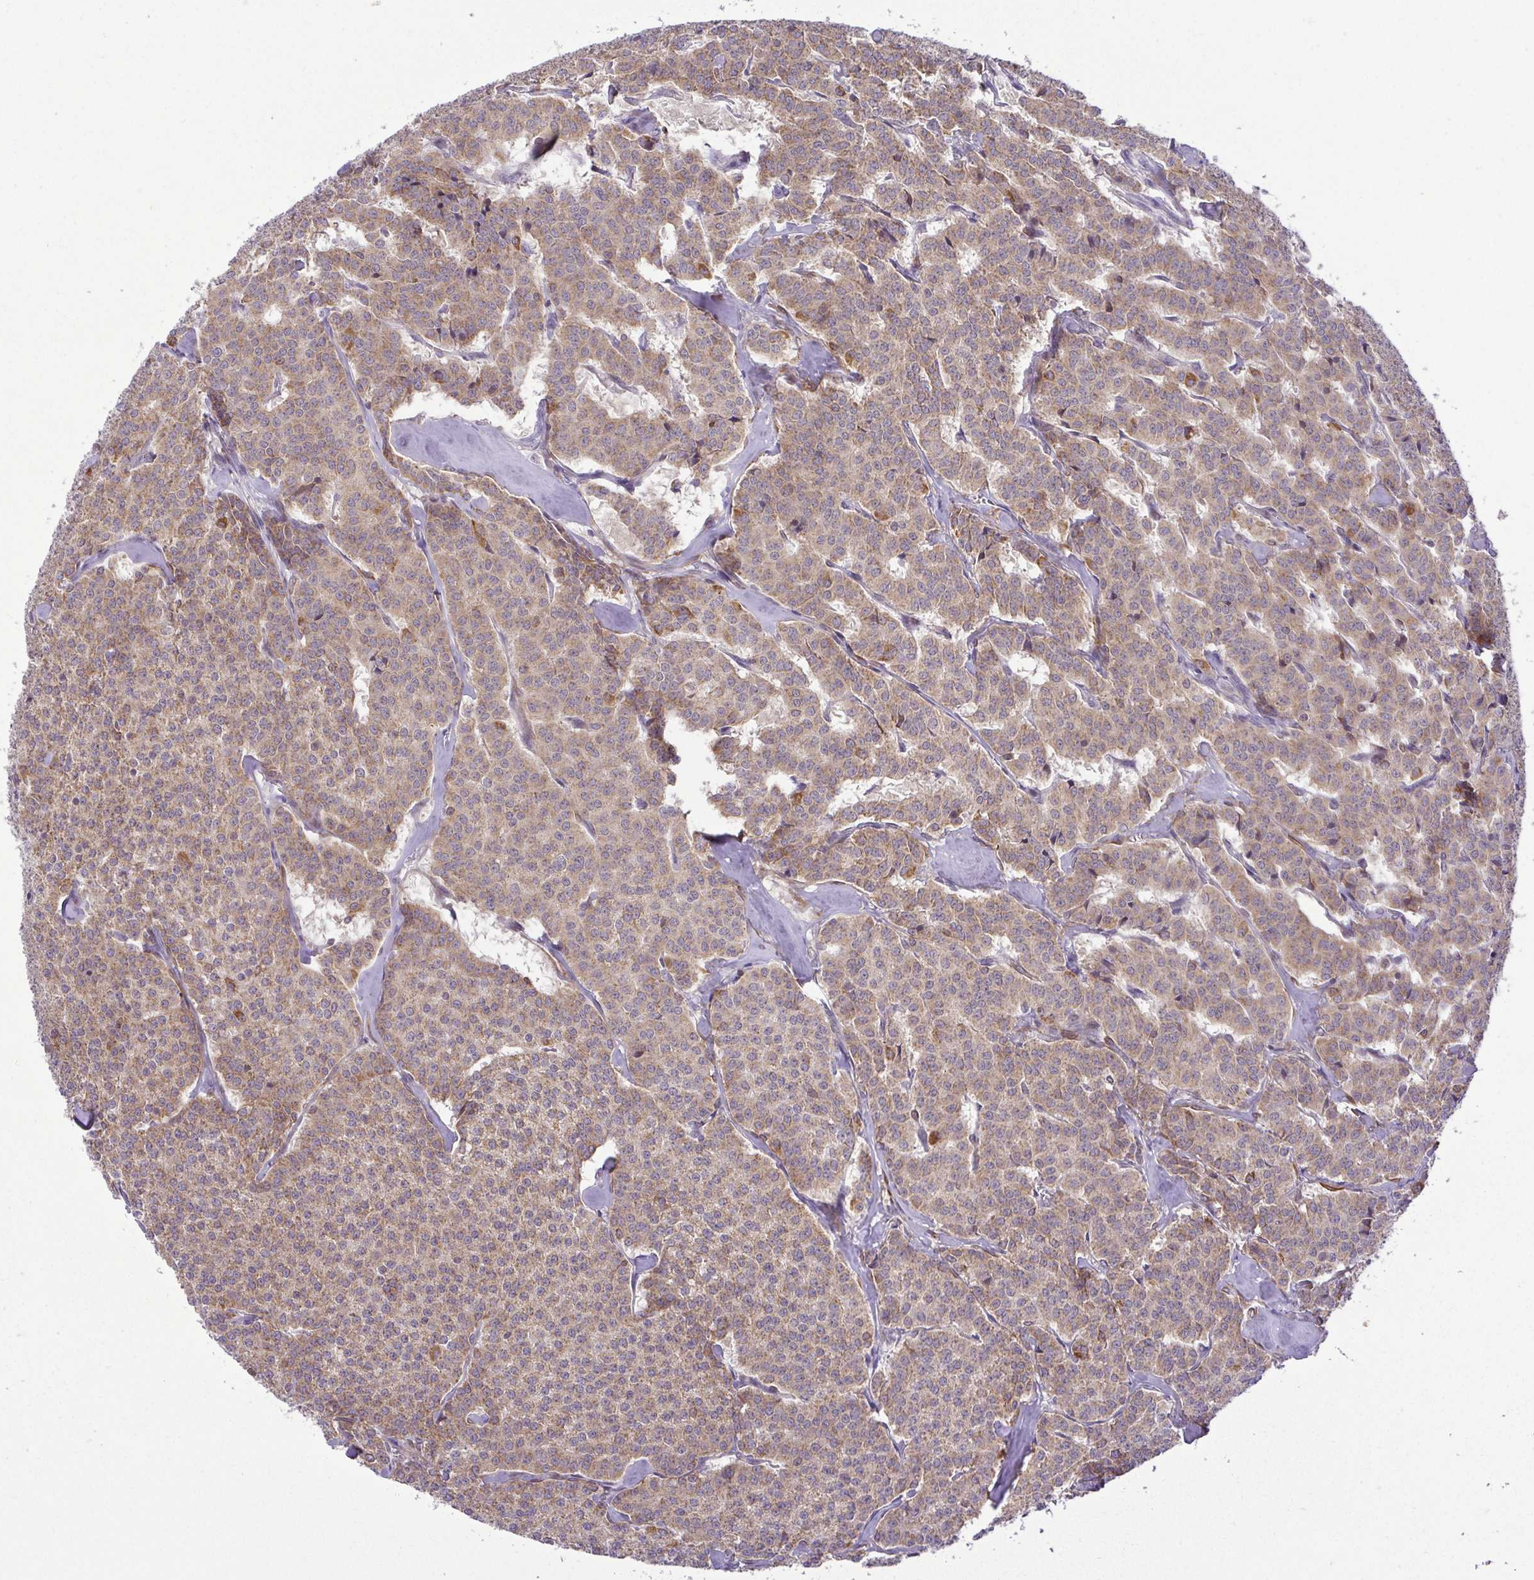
{"staining": {"intensity": "moderate", "quantity": ">75%", "location": "cytoplasmic/membranous"}, "tissue": "carcinoid", "cell_type": "Tumor cells", "image_type": "cancer", "snomed": [{"axis": "morphology", "description": "Normal tissue, NOS"}, {"axis": "morphology", "description": "Carcinoid, malignant, NOS"}, {"axis": "topography", "description": "Lung"}], "caption": "Brown immunohistochemical staining in human carcinoid exhibits moderate cytoplasmic/membranous staining in about >75% of tumor cells. The protein is shown in brown color, while the nuclei are stained blue.", "gene": "RSL24D1", "patient": {"sex": "female", "age": 46}}